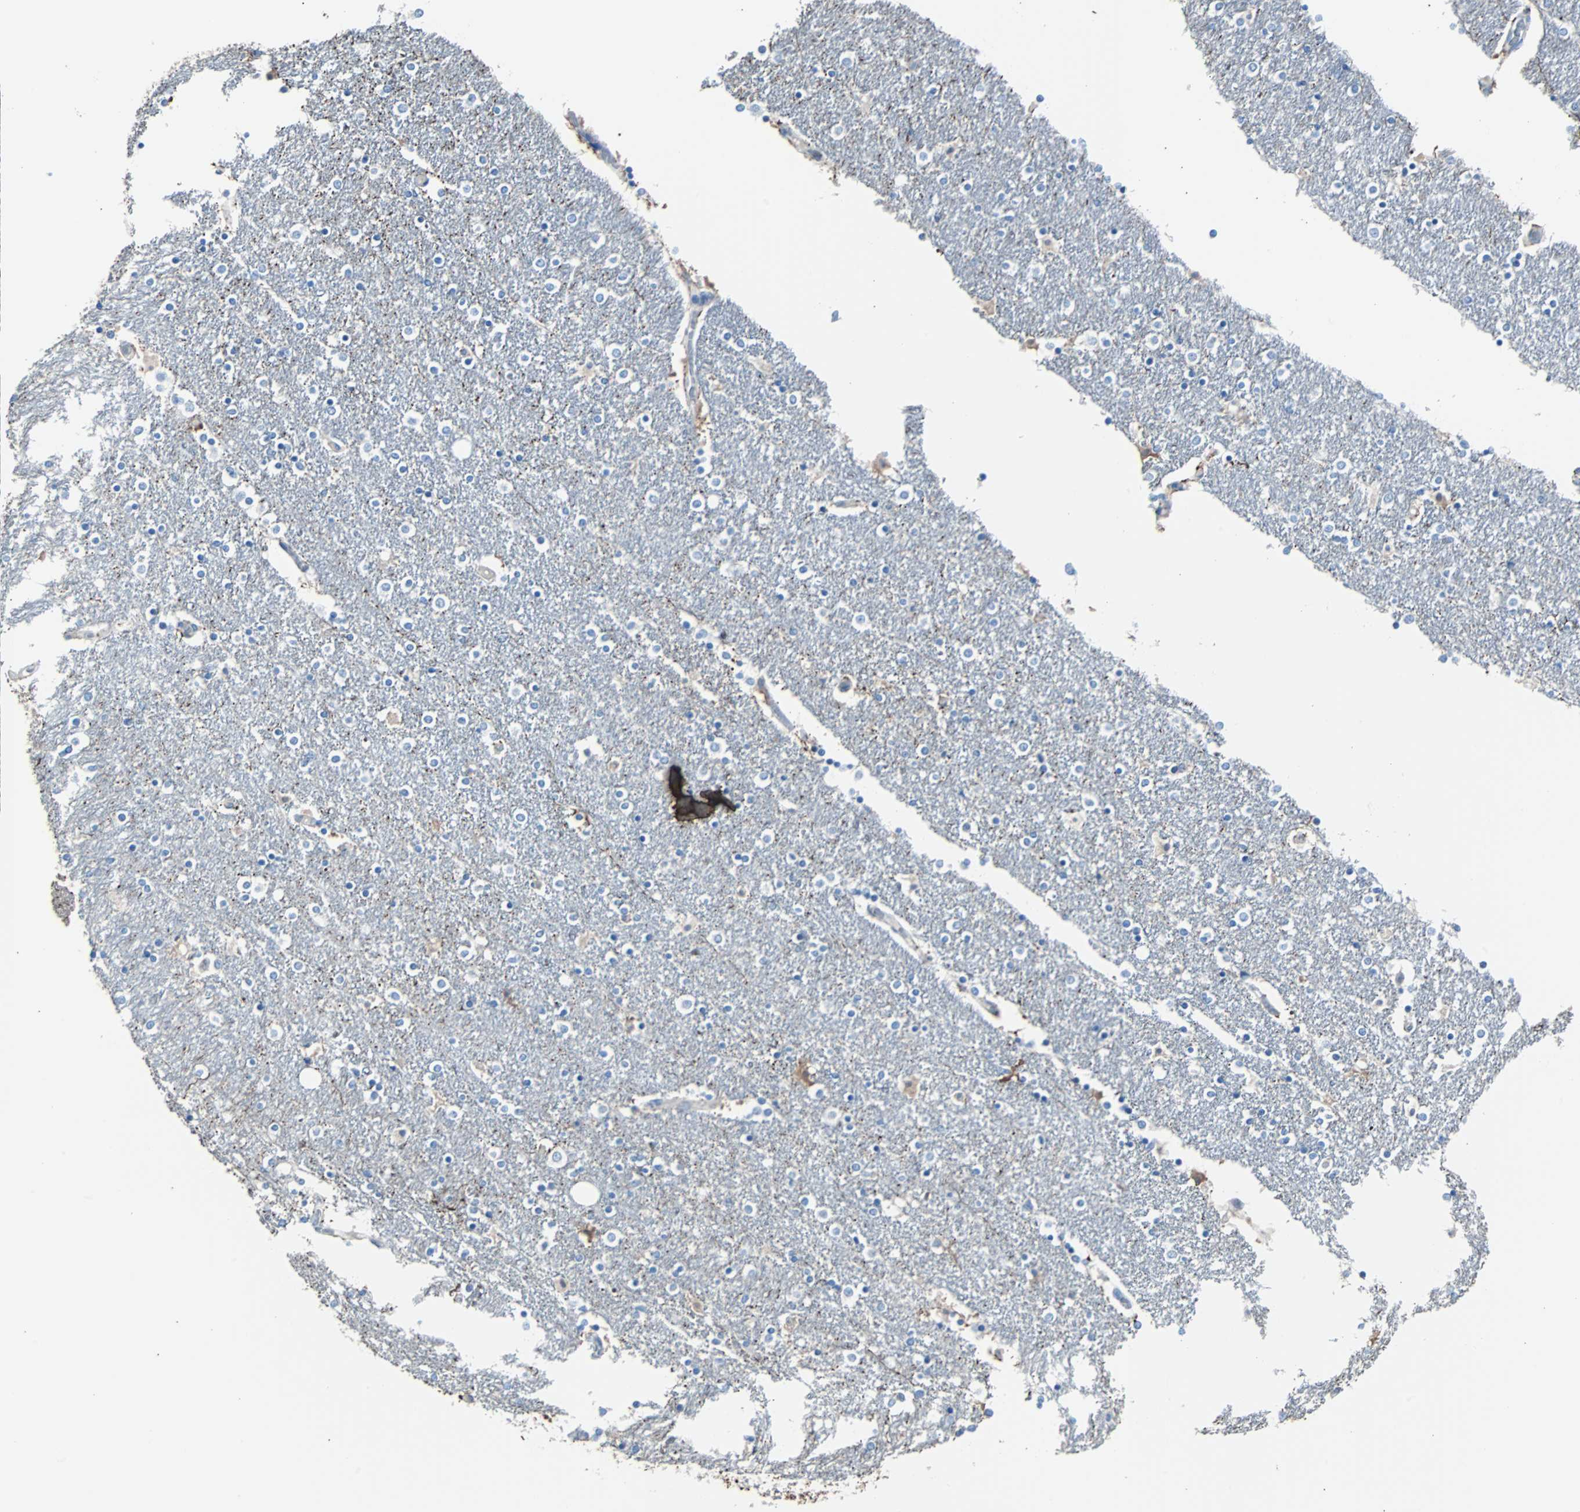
{"staining": {"intensity": "weak", "quantity": "<25%", "location": "cytoplasmic/membranous"}, "tissue": "caudate", "cell_type": "Glial cells", "image_type": "normal", "snomed": [{"axis": "morphology", "description": "Normal tissue, NOS"}, {"axis": "topography", "description": "Lateral ventricle wall"}], "caption": "This is an immunohistochemistry (IHC) histopathology image of benign human caudate. There is no staining in glial cells.", "gene": "KRT7", "patient": {"sex": "female", "age": 54}}